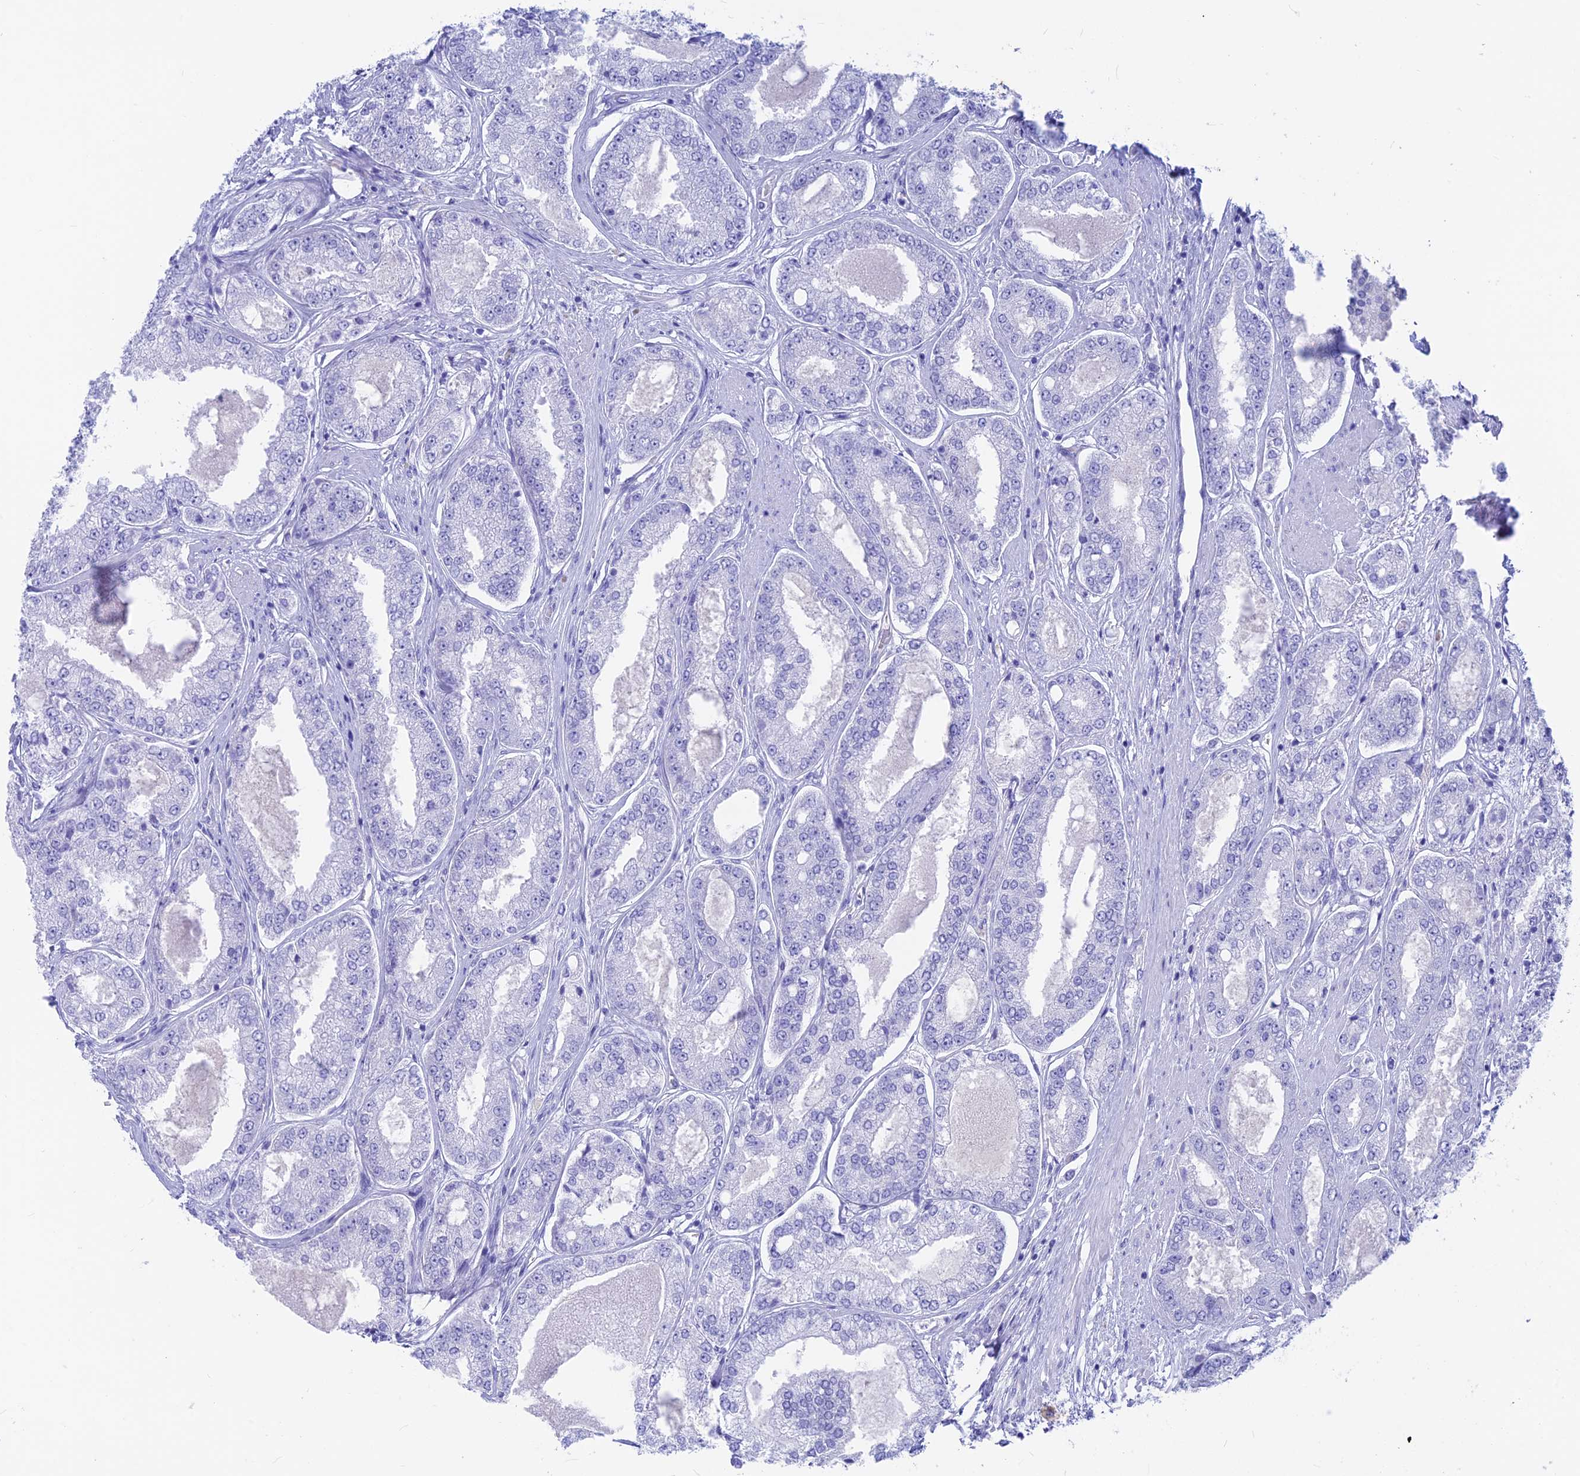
{"staining": {"intensity": "negative", "quantity": "none", "location": "none"}, "tissue": "prostate cancer", "cell_type": "Tumor cells", "image_type": "cancer", "snomed": [{"axis": "morphology", "description": "Adenocarcinoma, High grade"}, {"axis": "topography", "description": "Prostate"}], "caption": "Immunohistochemical staining of high-grade adenocarcinoma (prostate) displays no significant expression in tumor cells.", "gene": "GNGT2", "patient": {"sex": "male", "age": 71}}